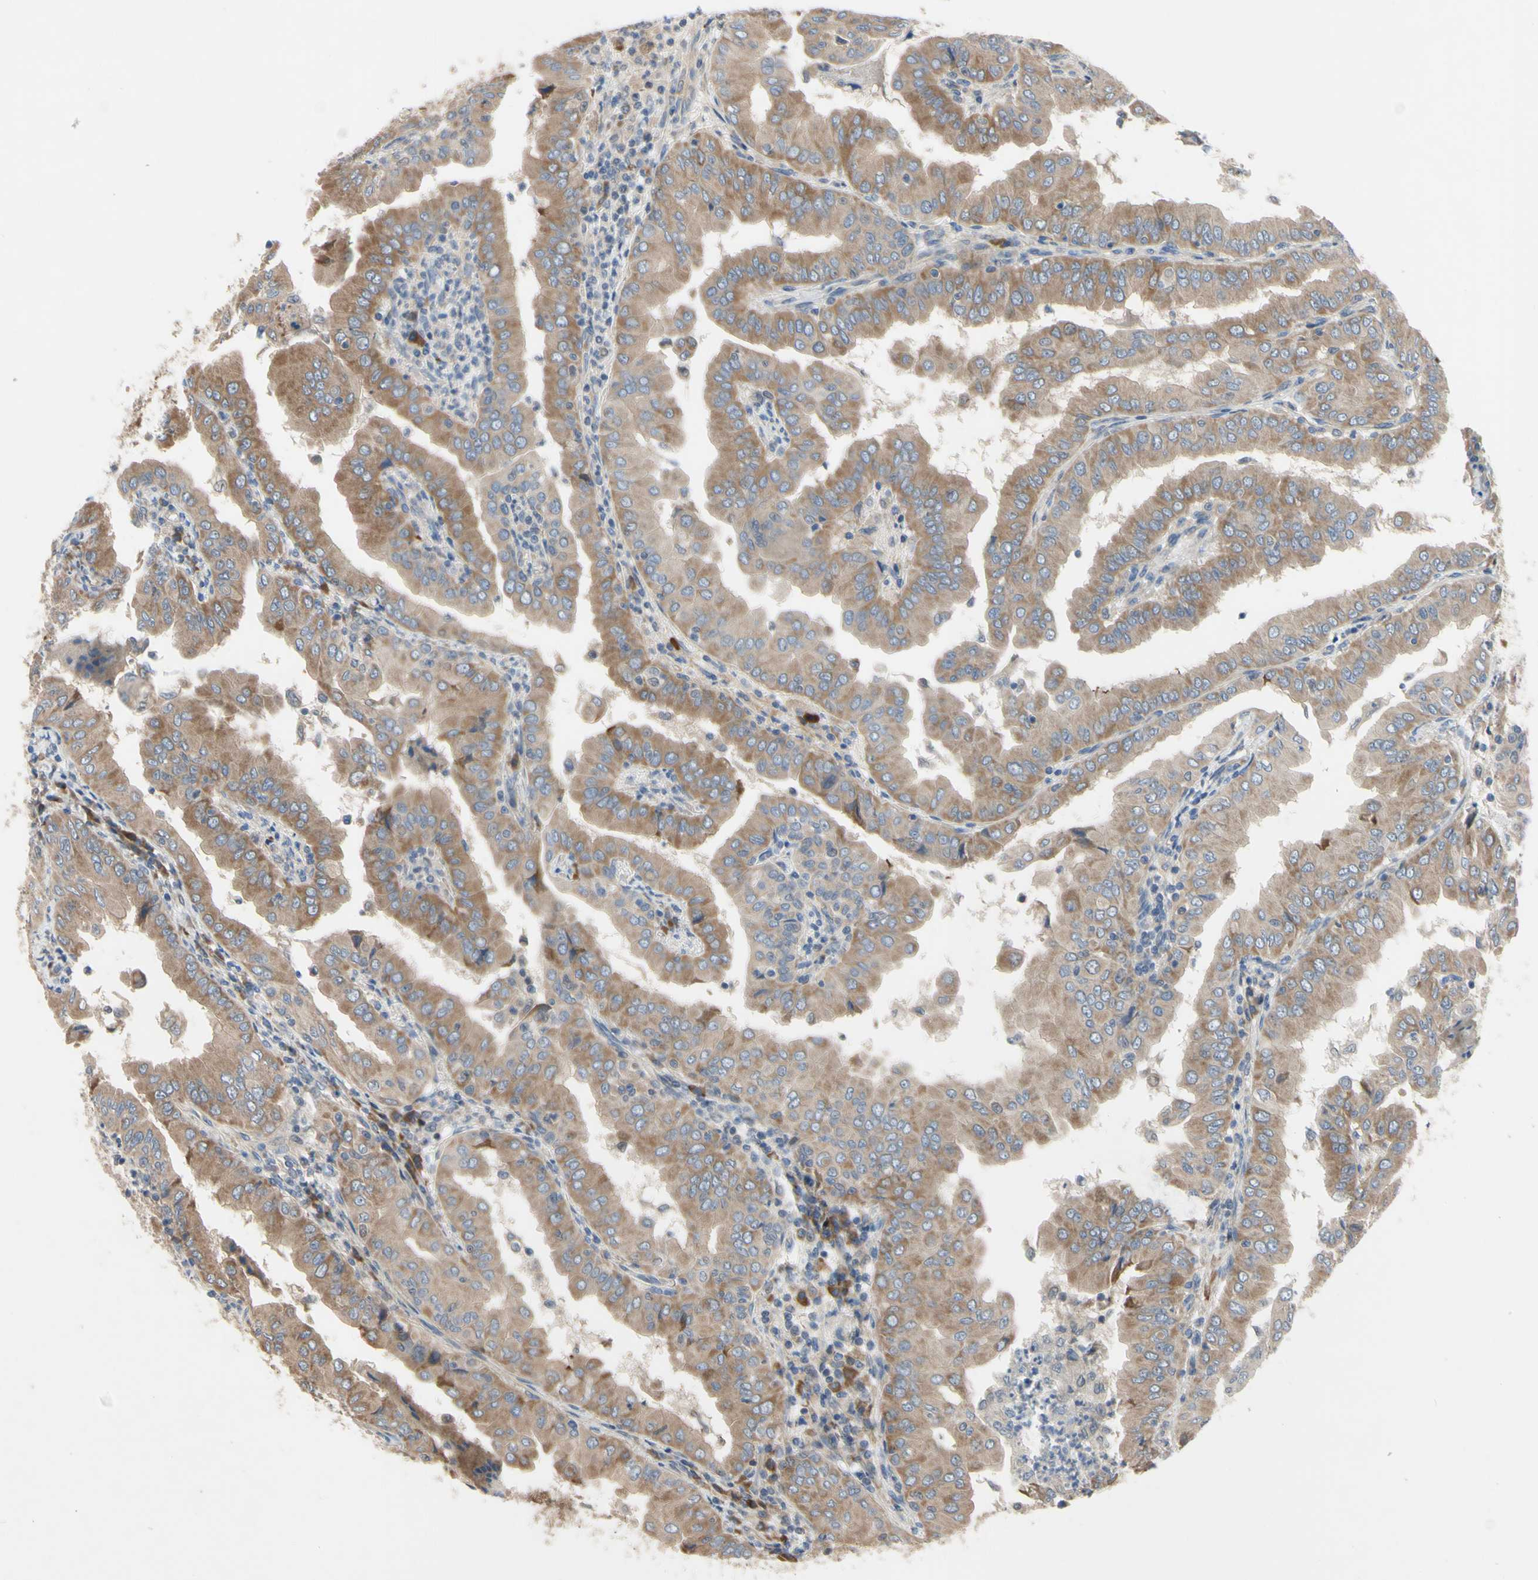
{"staining": {"intensity": "moderate", "quantity": ">75%", "location": "cytoplasmic/membranous"}, "tissue": "thyroid cancer", "cell_type": "Tumor cells", "image_type": "cancer", "snomed": [{"axis": "morphology", "description": "Papillary adenocarcinoma, NOS"}, {"axis": "topography", "description": "Thyroid gland"}], "caption": "Thyroid cancer (papillary adenocarcinoma) stained for a protein (brown) reveals moderate cytoplasmic/membranous positive expression in about >75% of tumor cells.", "gene": "XIAP", "patient": {"sex": "male", "age": 33}}